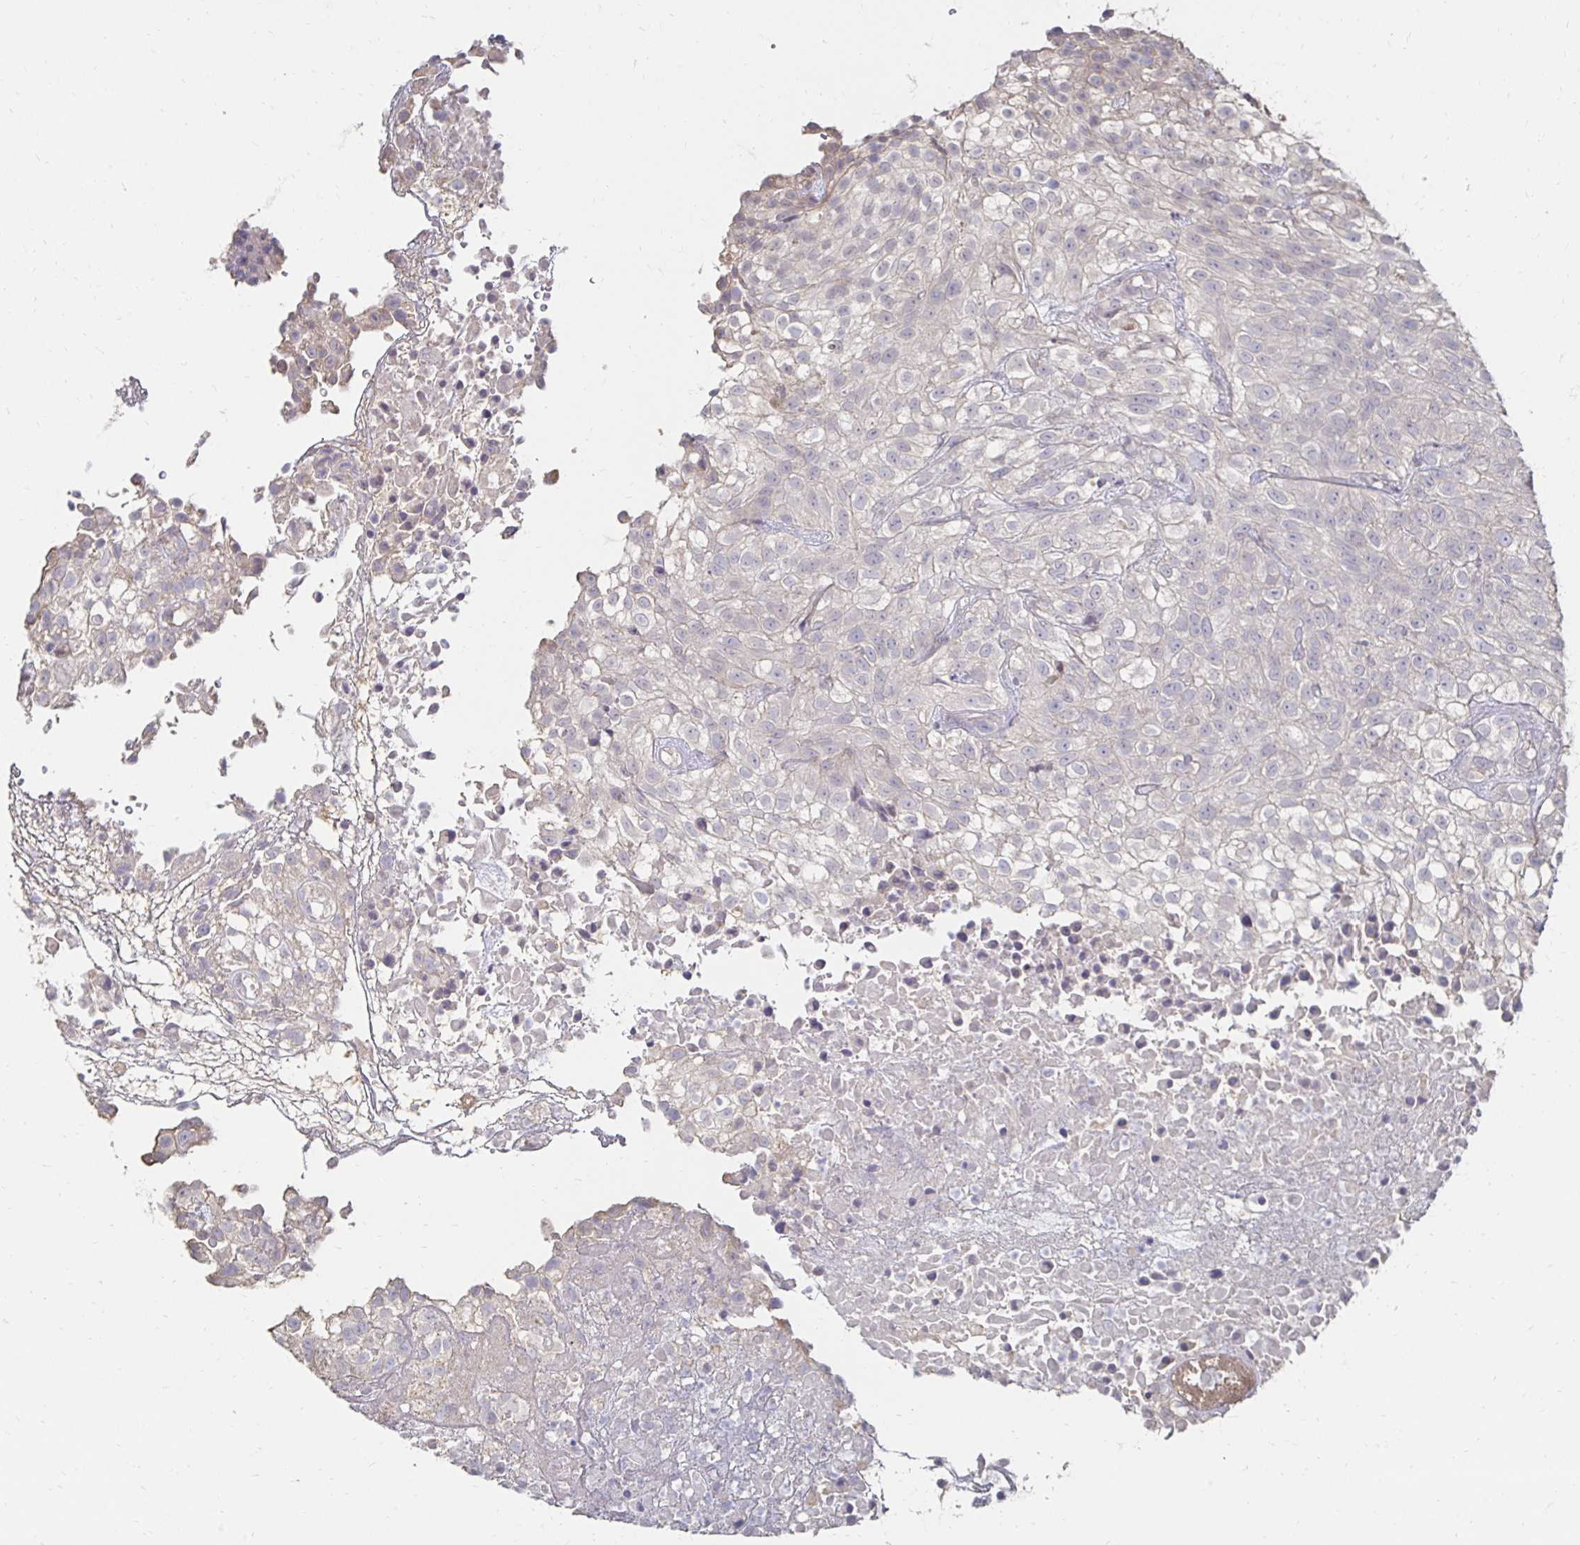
{"staining": {"intensity": "negative", "quantity": "none", "location": "none"}, "tissue": "urothelial cancer", "cell_type": "Tumor cells", "image_type": "cancer", "snomed": [{"axis": "morphology", "description": "Urothelial carcinoma, High grade"}, {"axis": "topography", "description": "Urinary bladder"}], "caption": "The immunohistochemistry histopathology image has no significant positivity in tumor cells of urothelial cancer tissue. The staining is performed using DAB brown chromogen with nuclei counter-stained in using hematoxylin.", "gene": "ZNF727", "patient": {"sex": "male", "age": 56}}